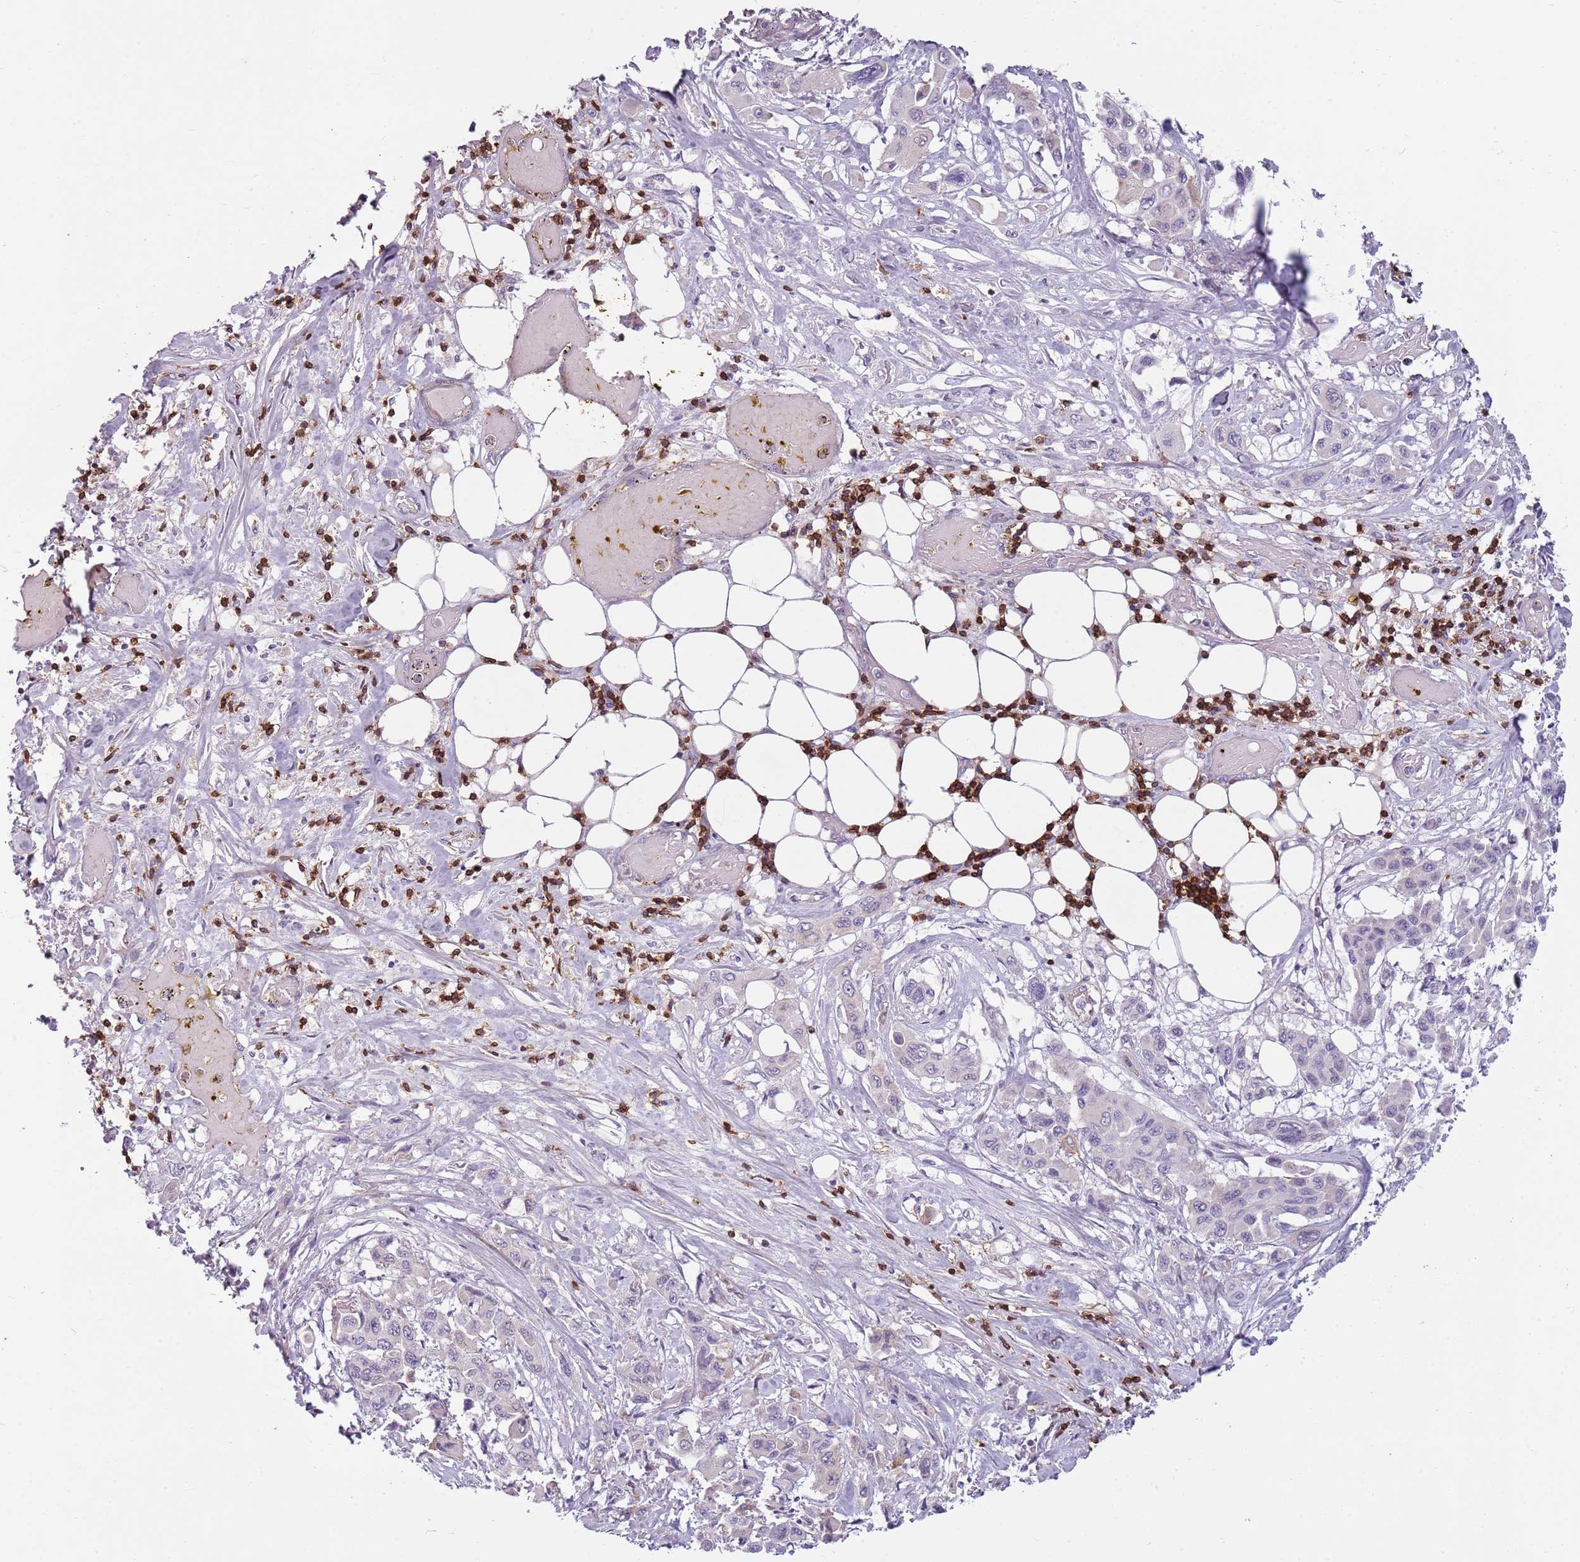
{"staining": {"intensity": "negative", "quantity": "none", "location": "none"}, "tissue": "pancreatic cancer", "cell_type": "Tumor cells", "image_type": "cancer", "snomed": [{"axis": "morphology", "description": "Adenocarcinoma, NOS"}, {"axis": "topography", "description": "Pancreas"}], "caption": "This is an IHC image of pancreatic cancer. There is no staining in tumor cells.", "gene": "ZNF583", "patient": {"sex": "male", "age": 92}}